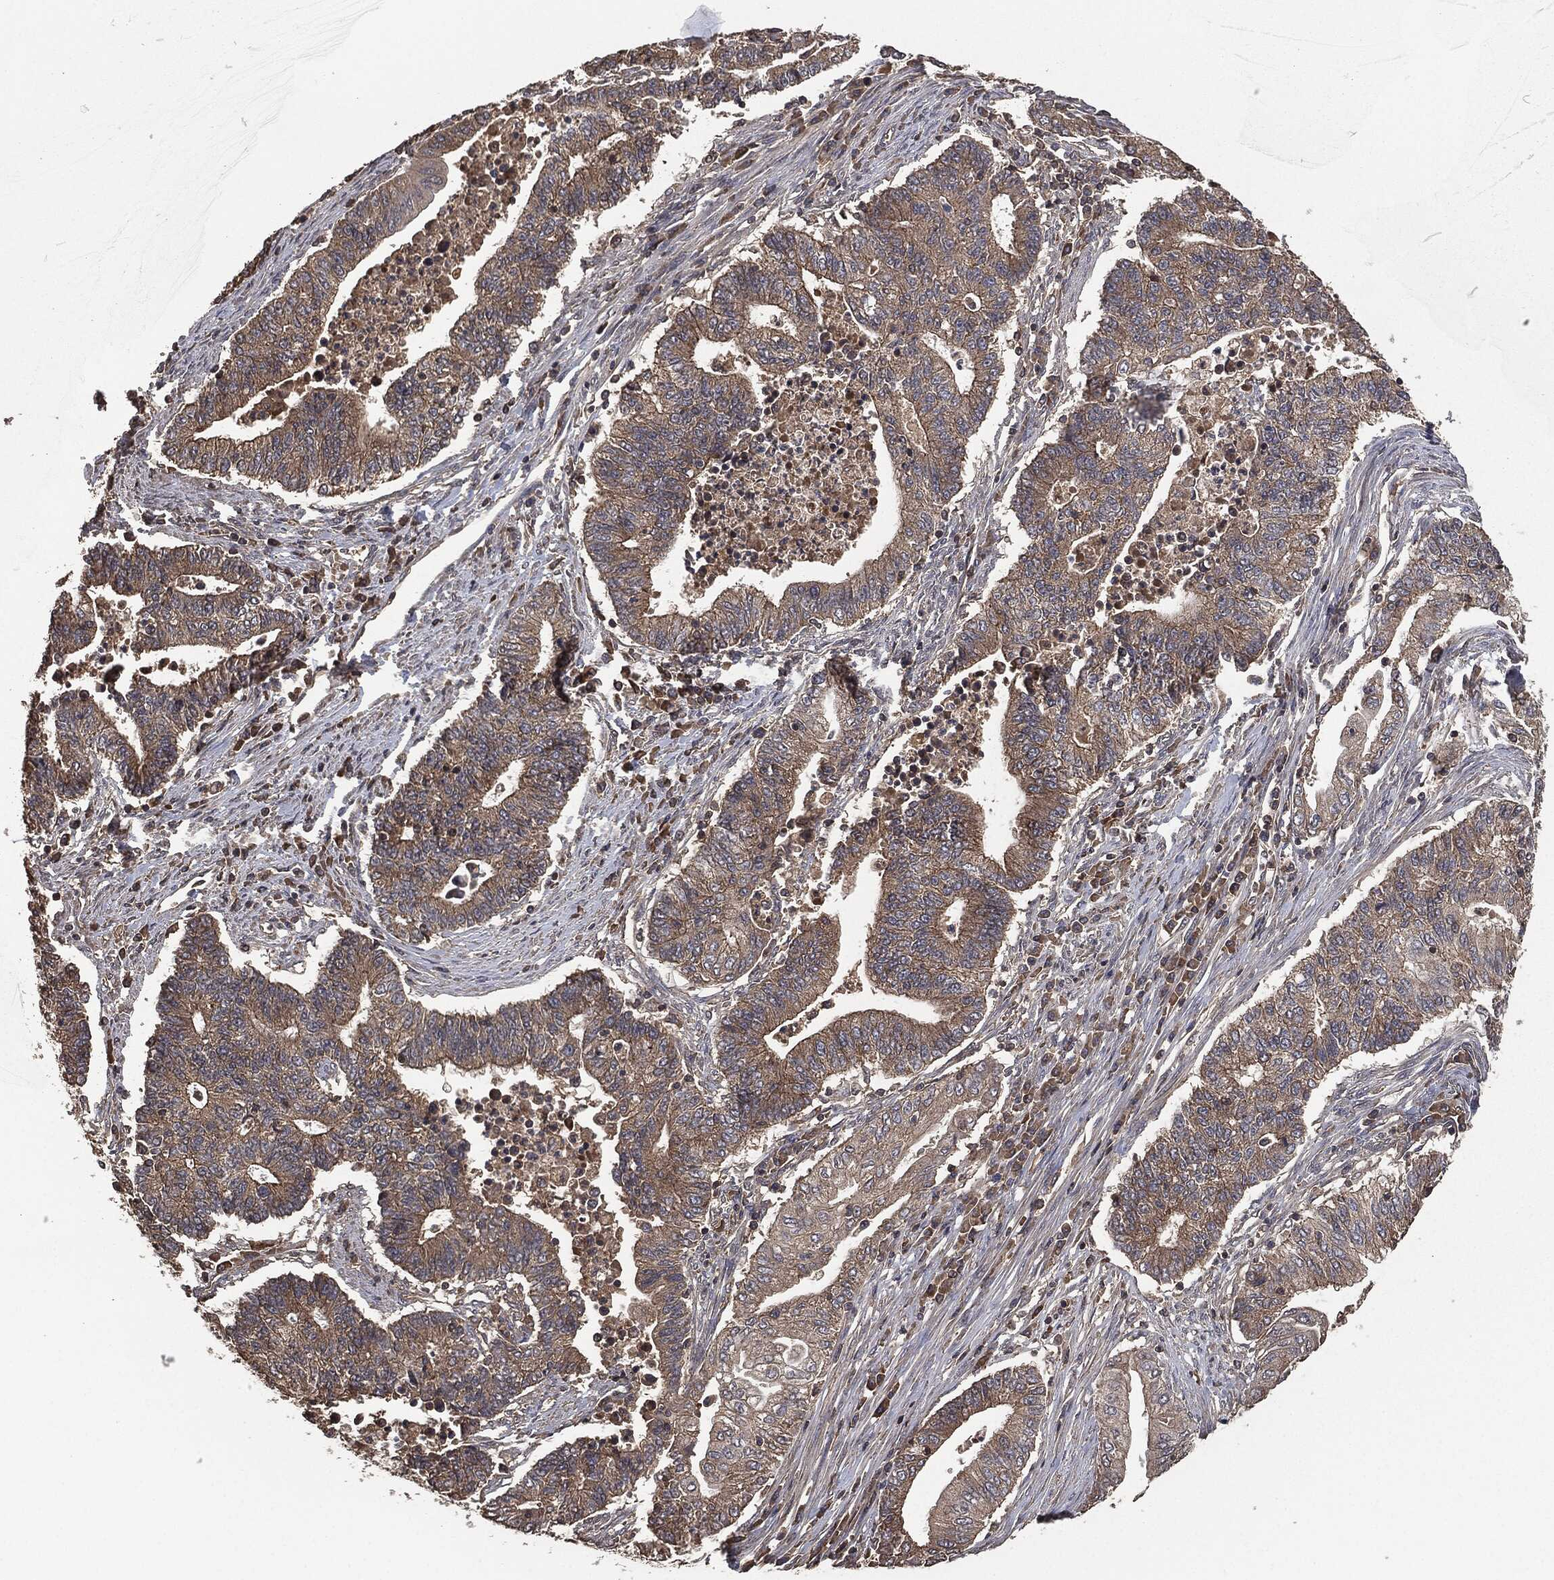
{"staining": {"intensity": "moderate", "quantity": ">75%", "location": "cytoplasmic/membranous"}, "tissue": "endometrial cancer", "cell_type": "Tumor cells", "image_type": "cancer", "snomed": [{"axis": "morphology", "description": "Adenocarcinoma, NOS"}, {"axis": "topography", "description": "Uterus"}, {"axis": "topography", "description": "Endometrium"}], "caption": "Approximately >75% of tumor cells in endometrial adenocarcinoma exhibit moderate cytoplasmic/membranous protein staining as visualized by brown immunohistochemical staining.", "gene": "ERBIN", "patient": {"sex": "female", "age": 54}}